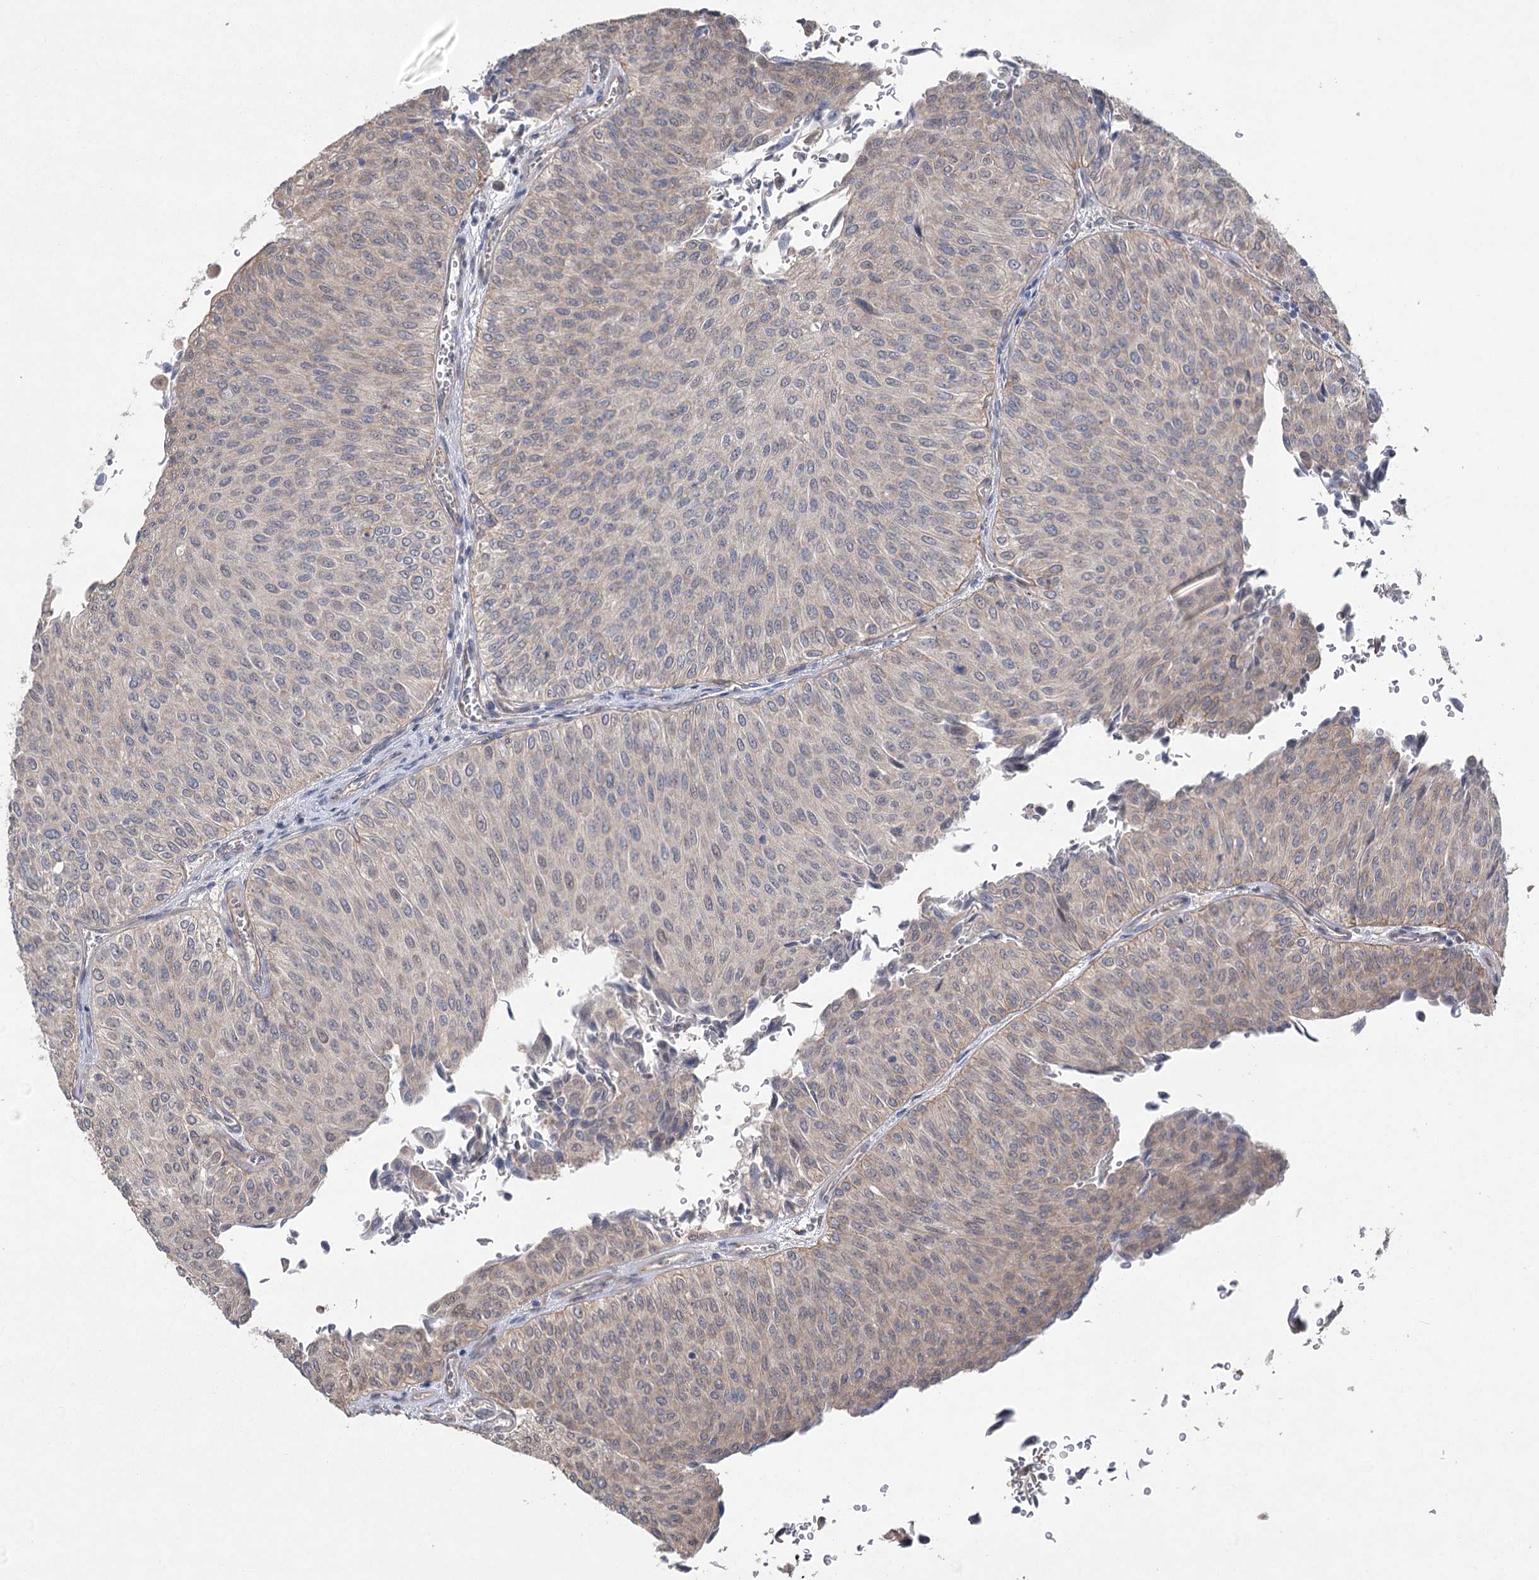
{"staining": {"intensity": "weak", "quantity": "<25%", "location": "cytoplasmic/membranous"}, "tissue": "urothelial cancer", "cell_type": "Tumor cells", "image_type": "cancer", "snomed": [{"axis": "morphology", "description": "Urothelial carcinoma, Low grade"}, {"axis": "topography", "description": "Urinary bladder"}], "caption": "Low-grade urothelial carcinoma stained for a protein using immunohistochemistry (IHC) displays no staining tumor cells.", "gene": "RWDD4", "patient": {"sex": "male", "age": 78}}